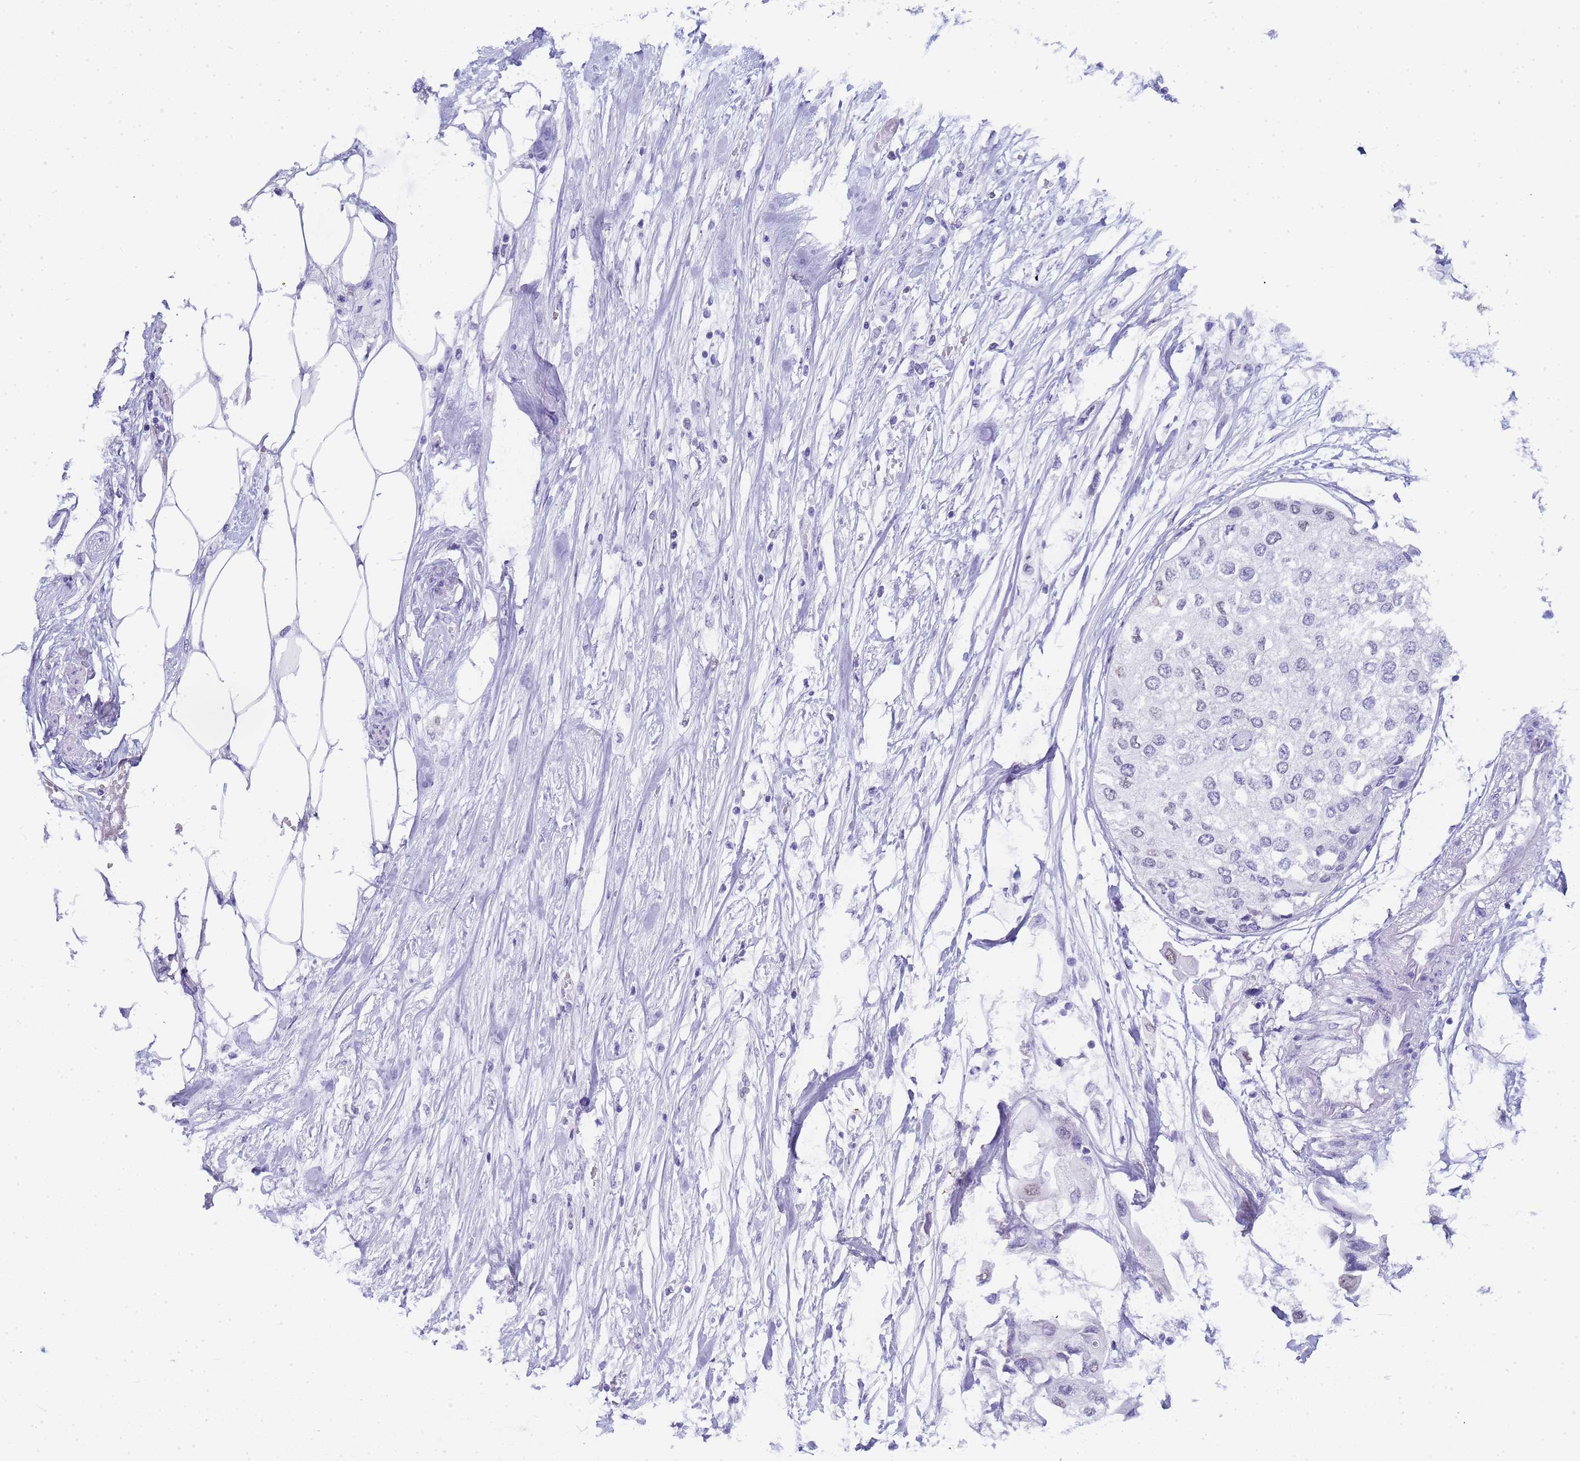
{"staining": {"intensity": "negative", "quantity": "none", "location": "none"}, "tissue": "urothelial cancer", "cell_type": "Tumor cells", "image_type": "cancer", "snomed": [{"axis": "morphology", "description": "Urothelial carcinoma, High grade"}, {"axis": "topography", "description": "Urinary bladder"}], "caption": "The immunohistochemistry micrograph has no significant expression in tumor cells of urothelial carcinoma (high-grade) tissue. (Immunohistochemistry, brightfield microscopy, high magnification).", "gene": "CTRC", "patient": {"sex": "male", "age": 64}}